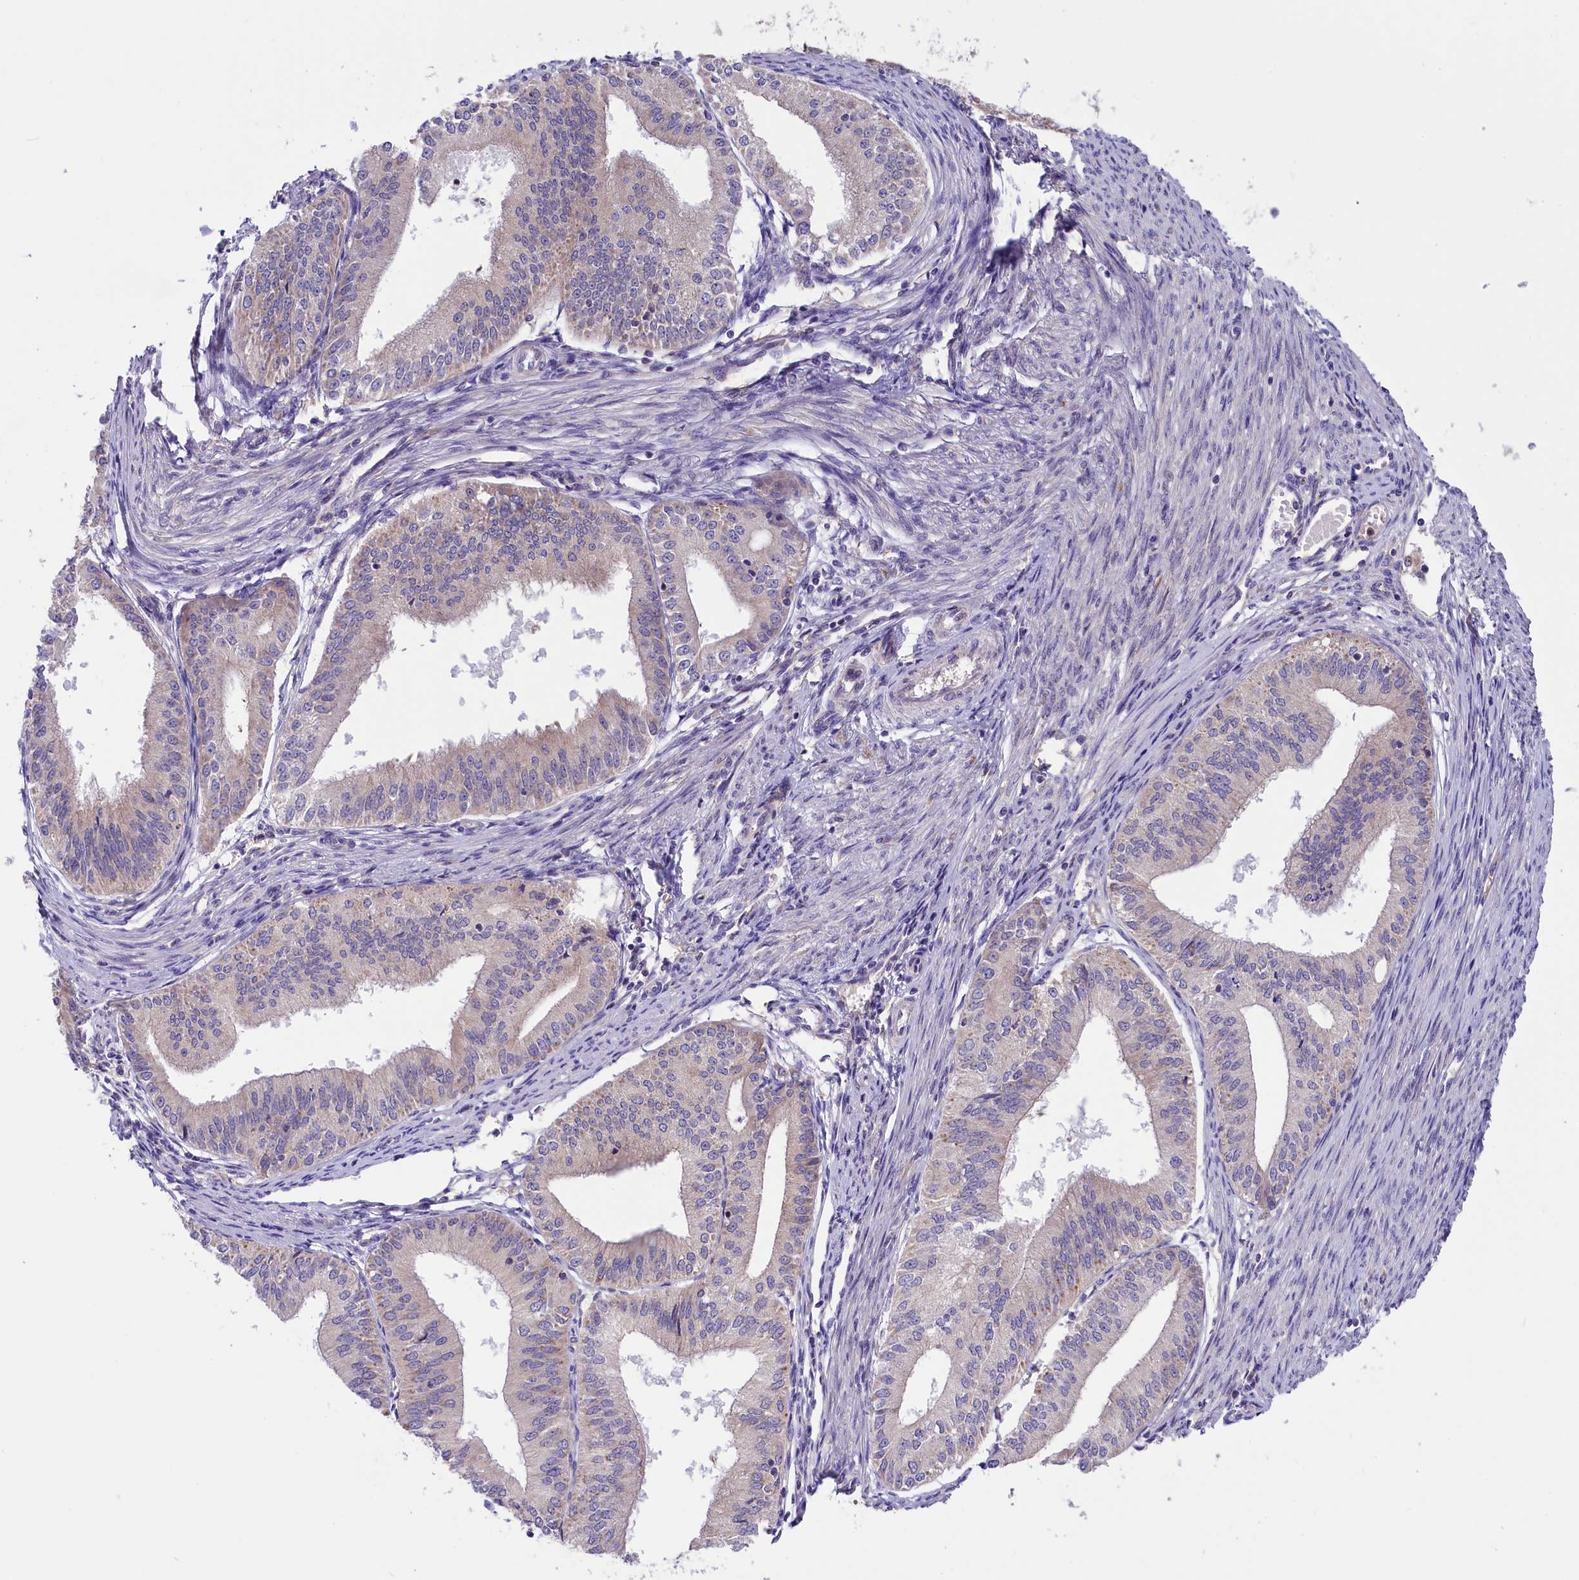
{"staining": {"intensity": "negative", "quantity": "none", "location": "none"}, "tissue": "endometrial cancer", "cell_type": "Tumor cells", "image_type": "cancer", "snomed": [{"axis": "morphology", "description": "Adenocarcinoma, NOS"}, {"axis": "topography", "description": "Endometrium"}], "caption": "Micrograph shows no significant protein staining in tumor cells of adenocarcinoma (endometrial).", "gene": "DNAJB9", "patient": {"sex": "female", "age": 50}}